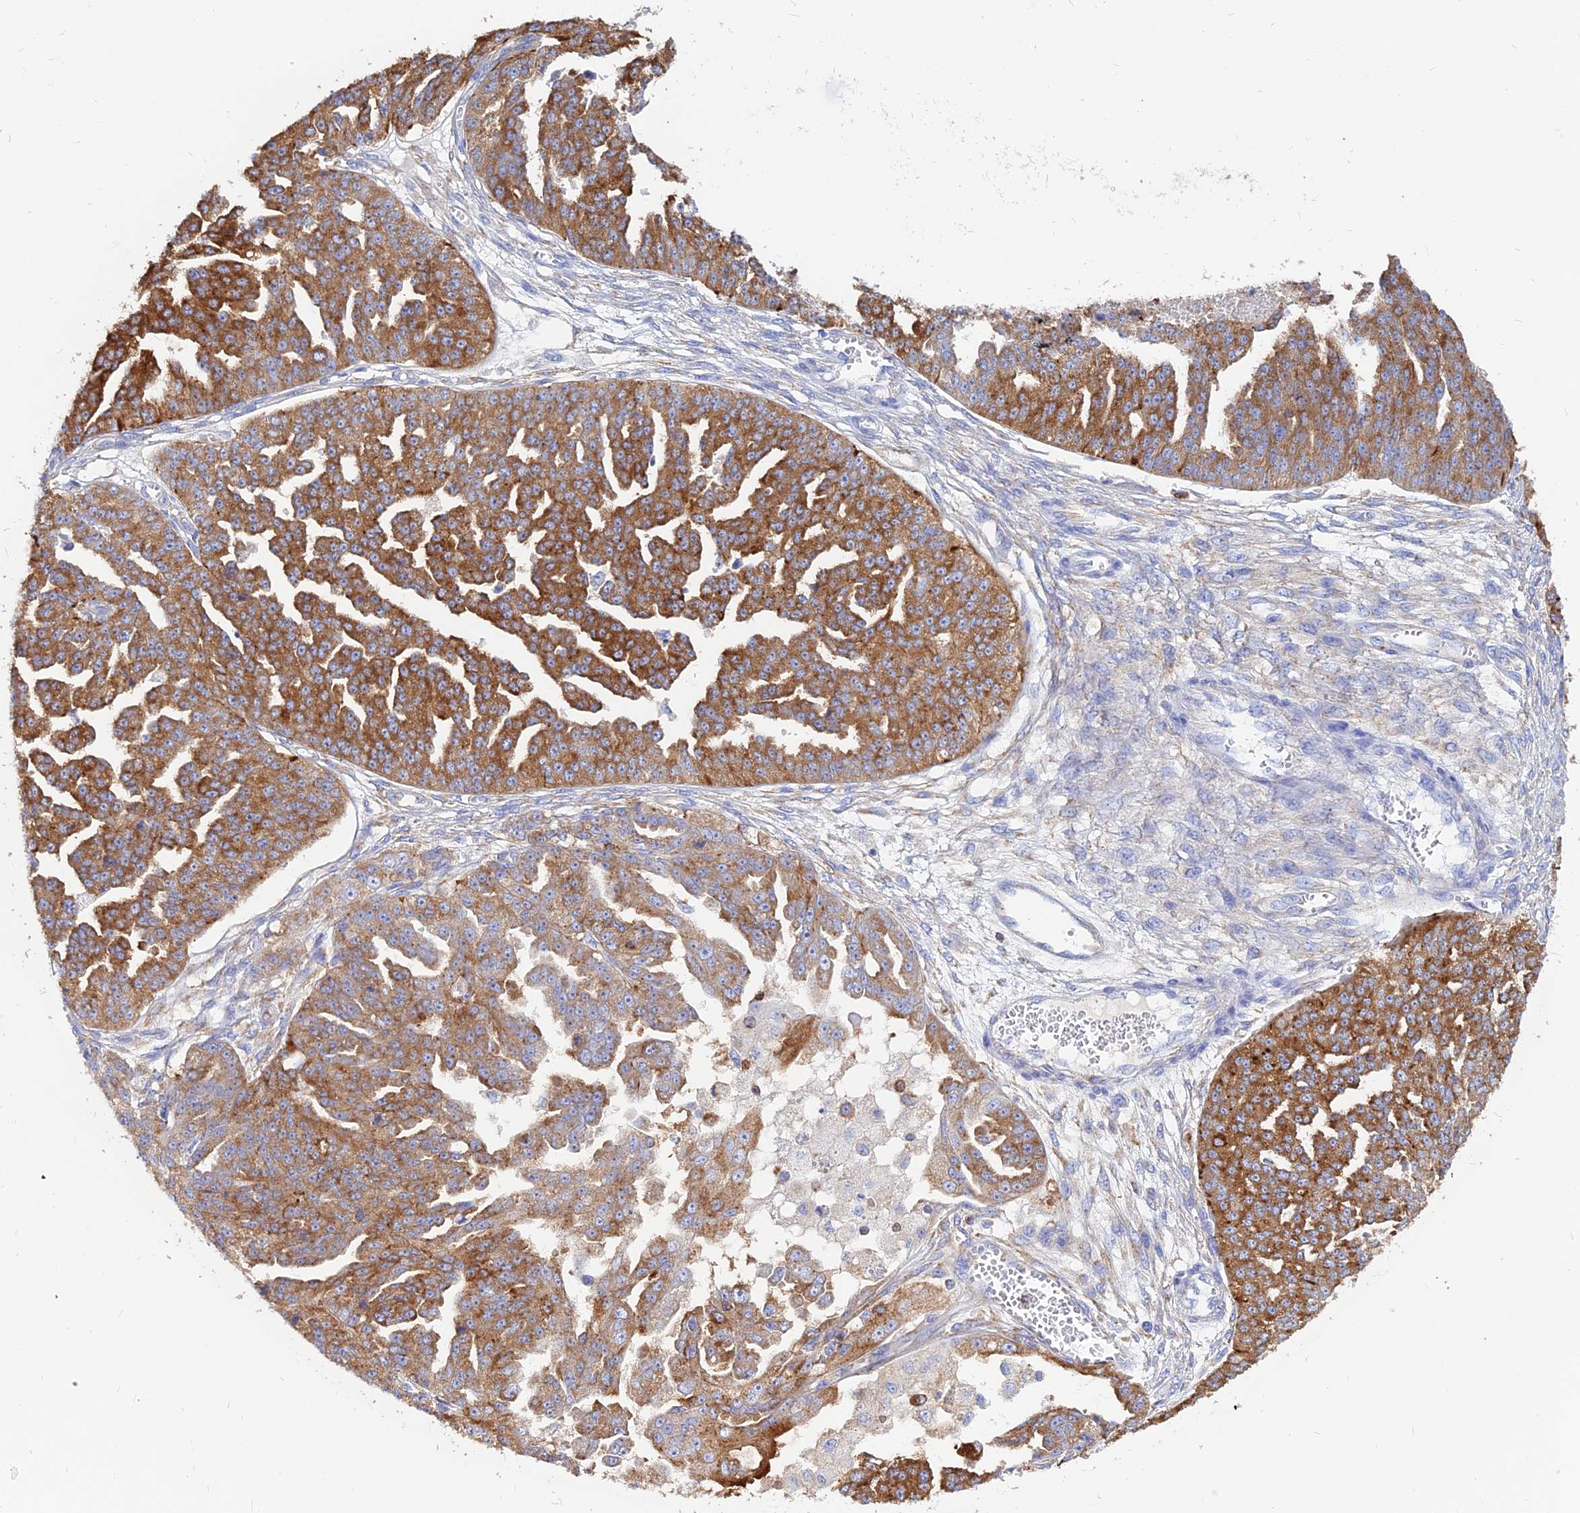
{"staining": {"intensity": "strong", "quantity": ">75%", "location": "cytoplasmic/membranous"}, "tissue": "ovarian cancer", "cell_type": "Tumor cells", "image_type": "cancer", "snomed": [{"axis": "morphology", "description": "Cystadenocarcinoma, serous, NOS"}, {"axis": "topography", "description": "Ovary"}], "caption": "An immunohistochemistry photomicrograph of tumor tissue is shown. Protein staining in brown labels strong cytoplasmic/membranous positivity in ovarian serous cystadenocarcinoma within tumor cells.", "gene": "AGTRAP", "patient": {"sex": "female", "age": 58}}